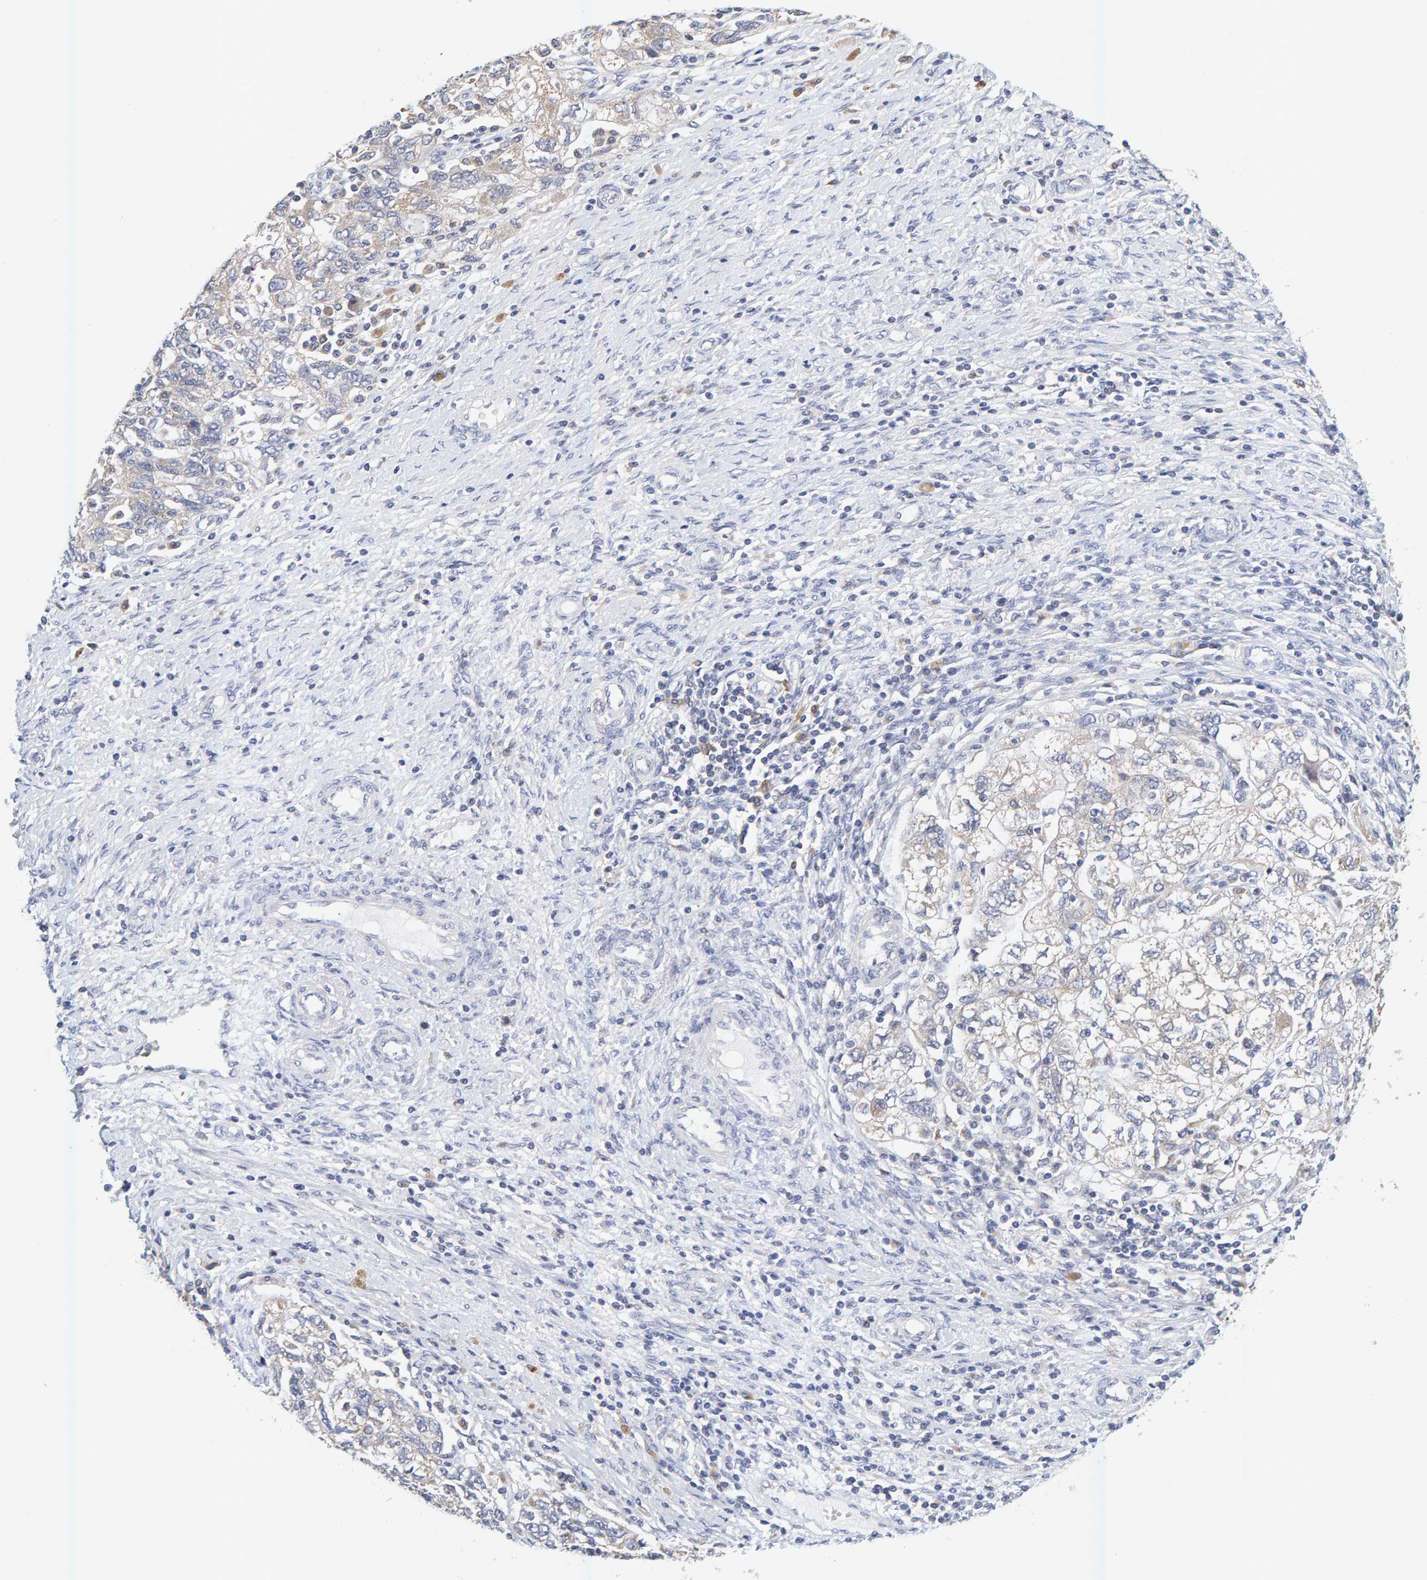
{"staining": {"intensity": "weak", "quantity": "25%-75%", "location": "cytoplasmic/membranous"}, "tissue": "ovarian cancer", "cell_type": "Tumor cells", "image_type": "cancer", "snomed": [{"axis": "morphology", "description": "Carcinoma, NOS"}, {"axis": "morphology", "description": "Cystadenocarcinoma, serous, NOS"}, {"axis": "topography", "description": "Ovary"}], "caption": "Immunohistochemistry (IHC) histopathology image of ovarian carcinoma stained for a protein (brown), which displays low levels of weak cytoplasmic/membranous staining in approximately 25%-75% of tumor cells.", "gene": "SGPL1", "patient": {"sex": "female", "age": 69}}